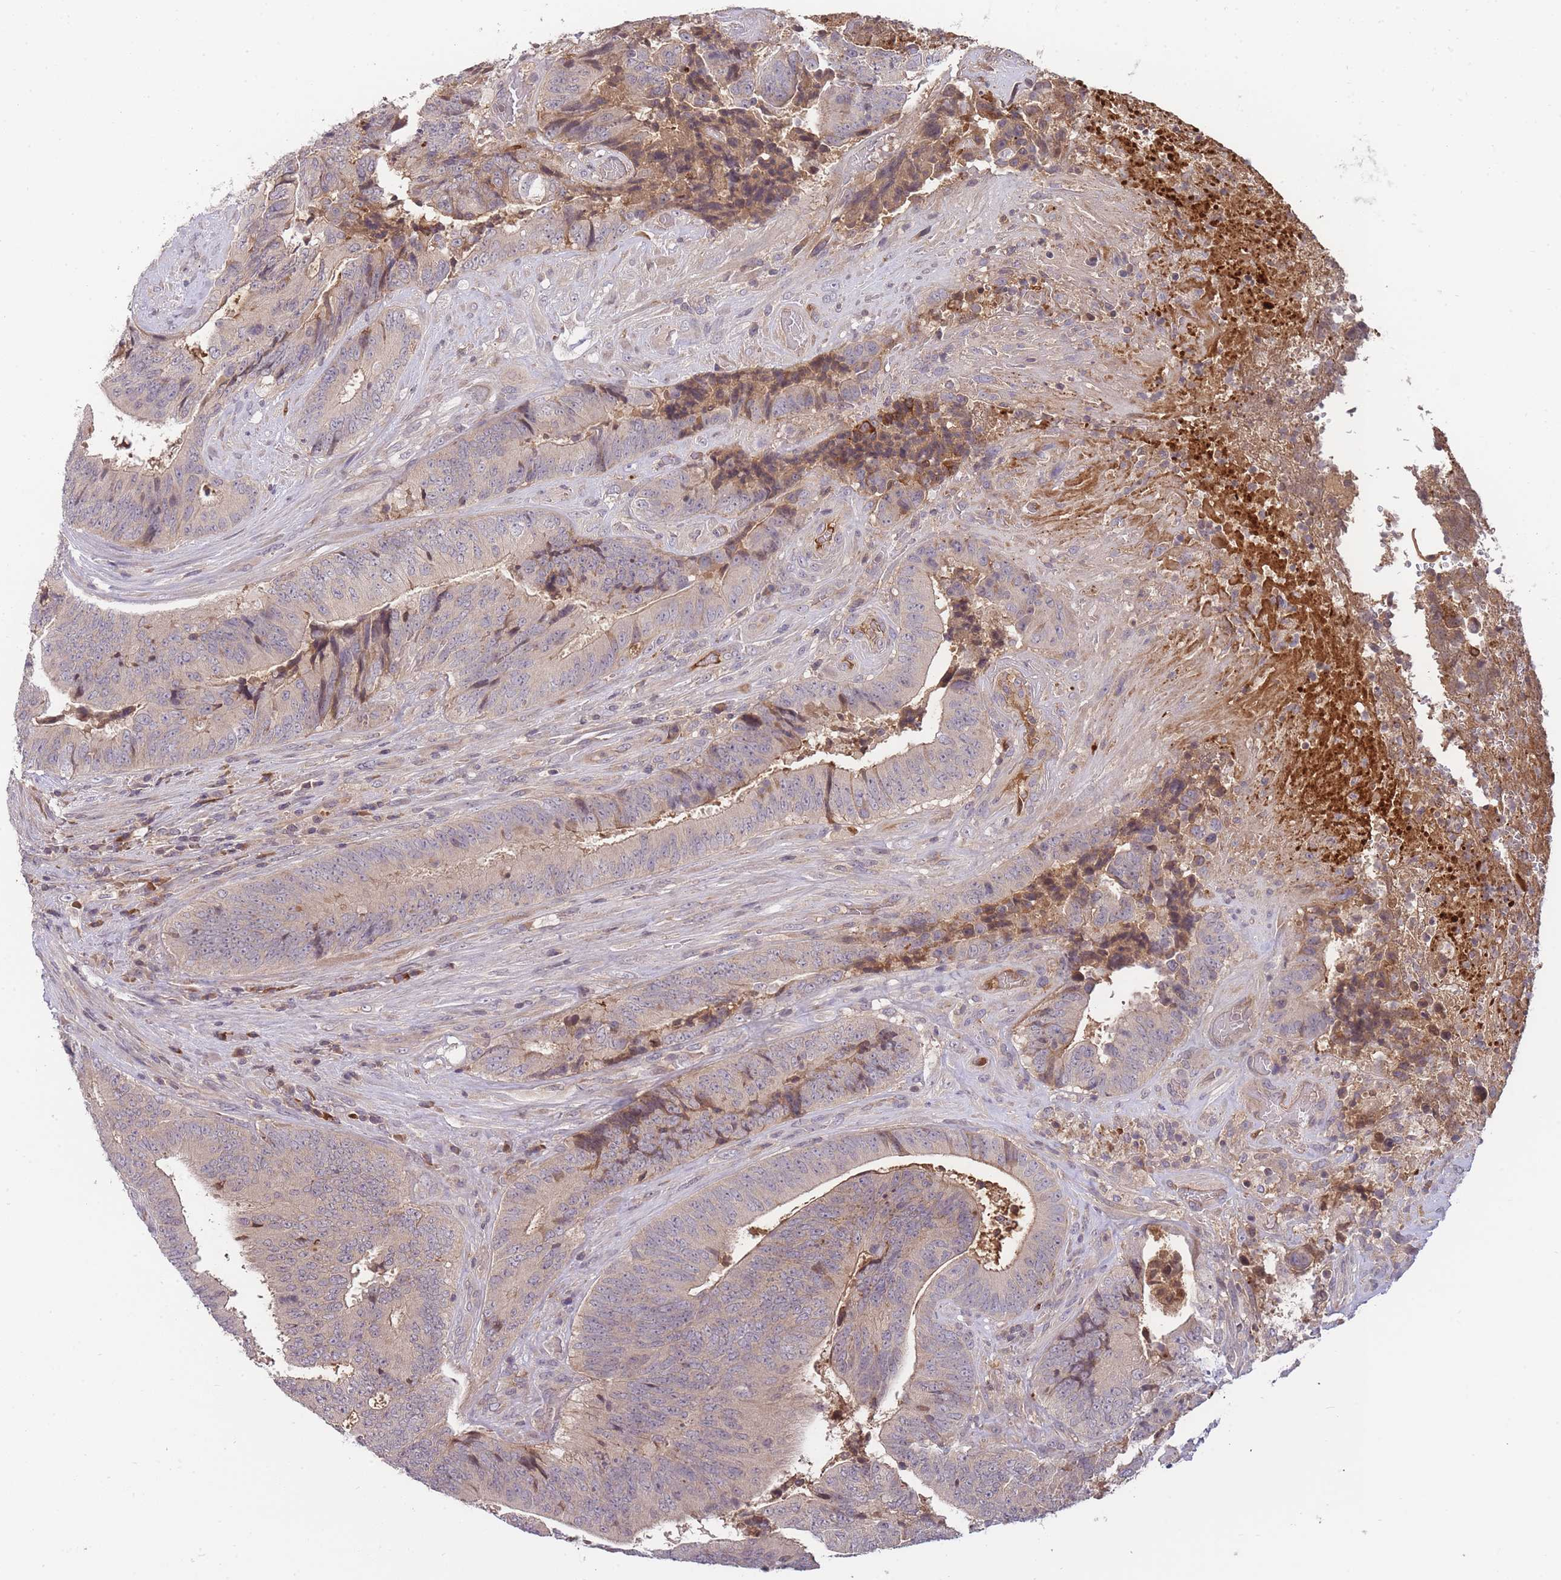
{"staining": {"intensity": "weak", "quantity": "25%-75%", "location": "cytoplasmic/membranous"}, "tissue": "colorectal cancer", "cell_type": "Tumor cells", "image_type": "cancer", "snomed": [{"axis": "morphology", "description": "Adenocarcinoma, NOS"}, {"axis": "topography", "description": "Rectum"}], "caption": "An image showing weak cytoplasmic/membranous staining in approximately 25%-75% of tumor cells in colorectal cancer (adenocarcinoma), as visualized by brown immunohistochemical staining.", "gene": "RALGDS", "patient": {"sex": "male", "age": 72}}